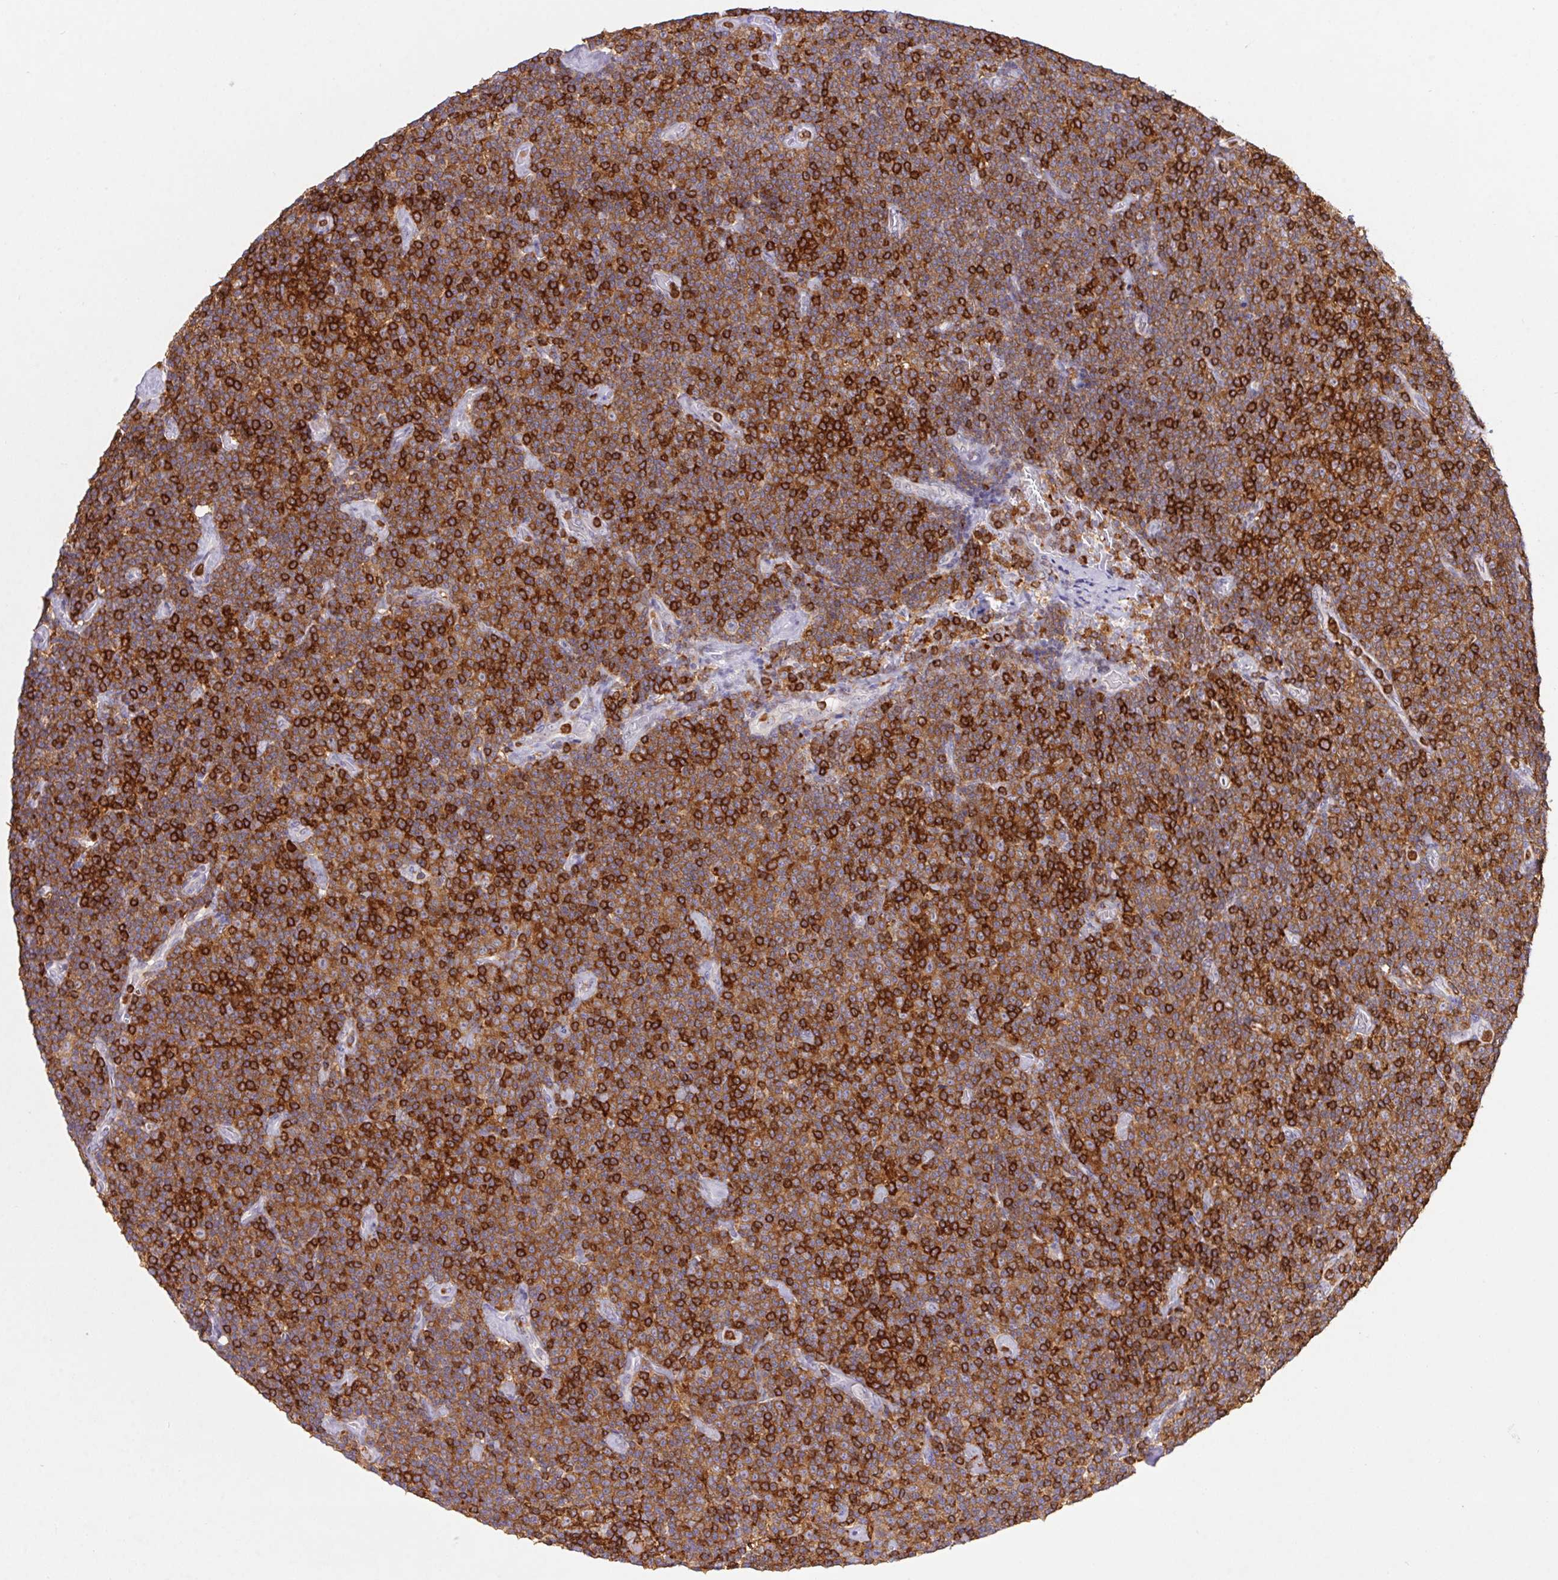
{"staining": {"intensity": "strong", "quantity": ">75%", "location": "cytoplasmic/membranous"}, "tissue": "lymphoma", "cell_type": "Tumor cells", "image_type": "cancer", "snomed": [{"axis": "morphology", "description": "Malignant lymphoma, non-Hodgkin's type, Low grade"}, {"axis": "topography", "description": "Lymph node"}], "caption": "Protein analysis of low-grade malignant lymphoma, non-Hodgkin's type tissue reveals strong cytoplasmic/membranous expression in about >75% of tumor cells.", "gene": "APBB1IP", "patient": {"sex": "male", "age": 81}}